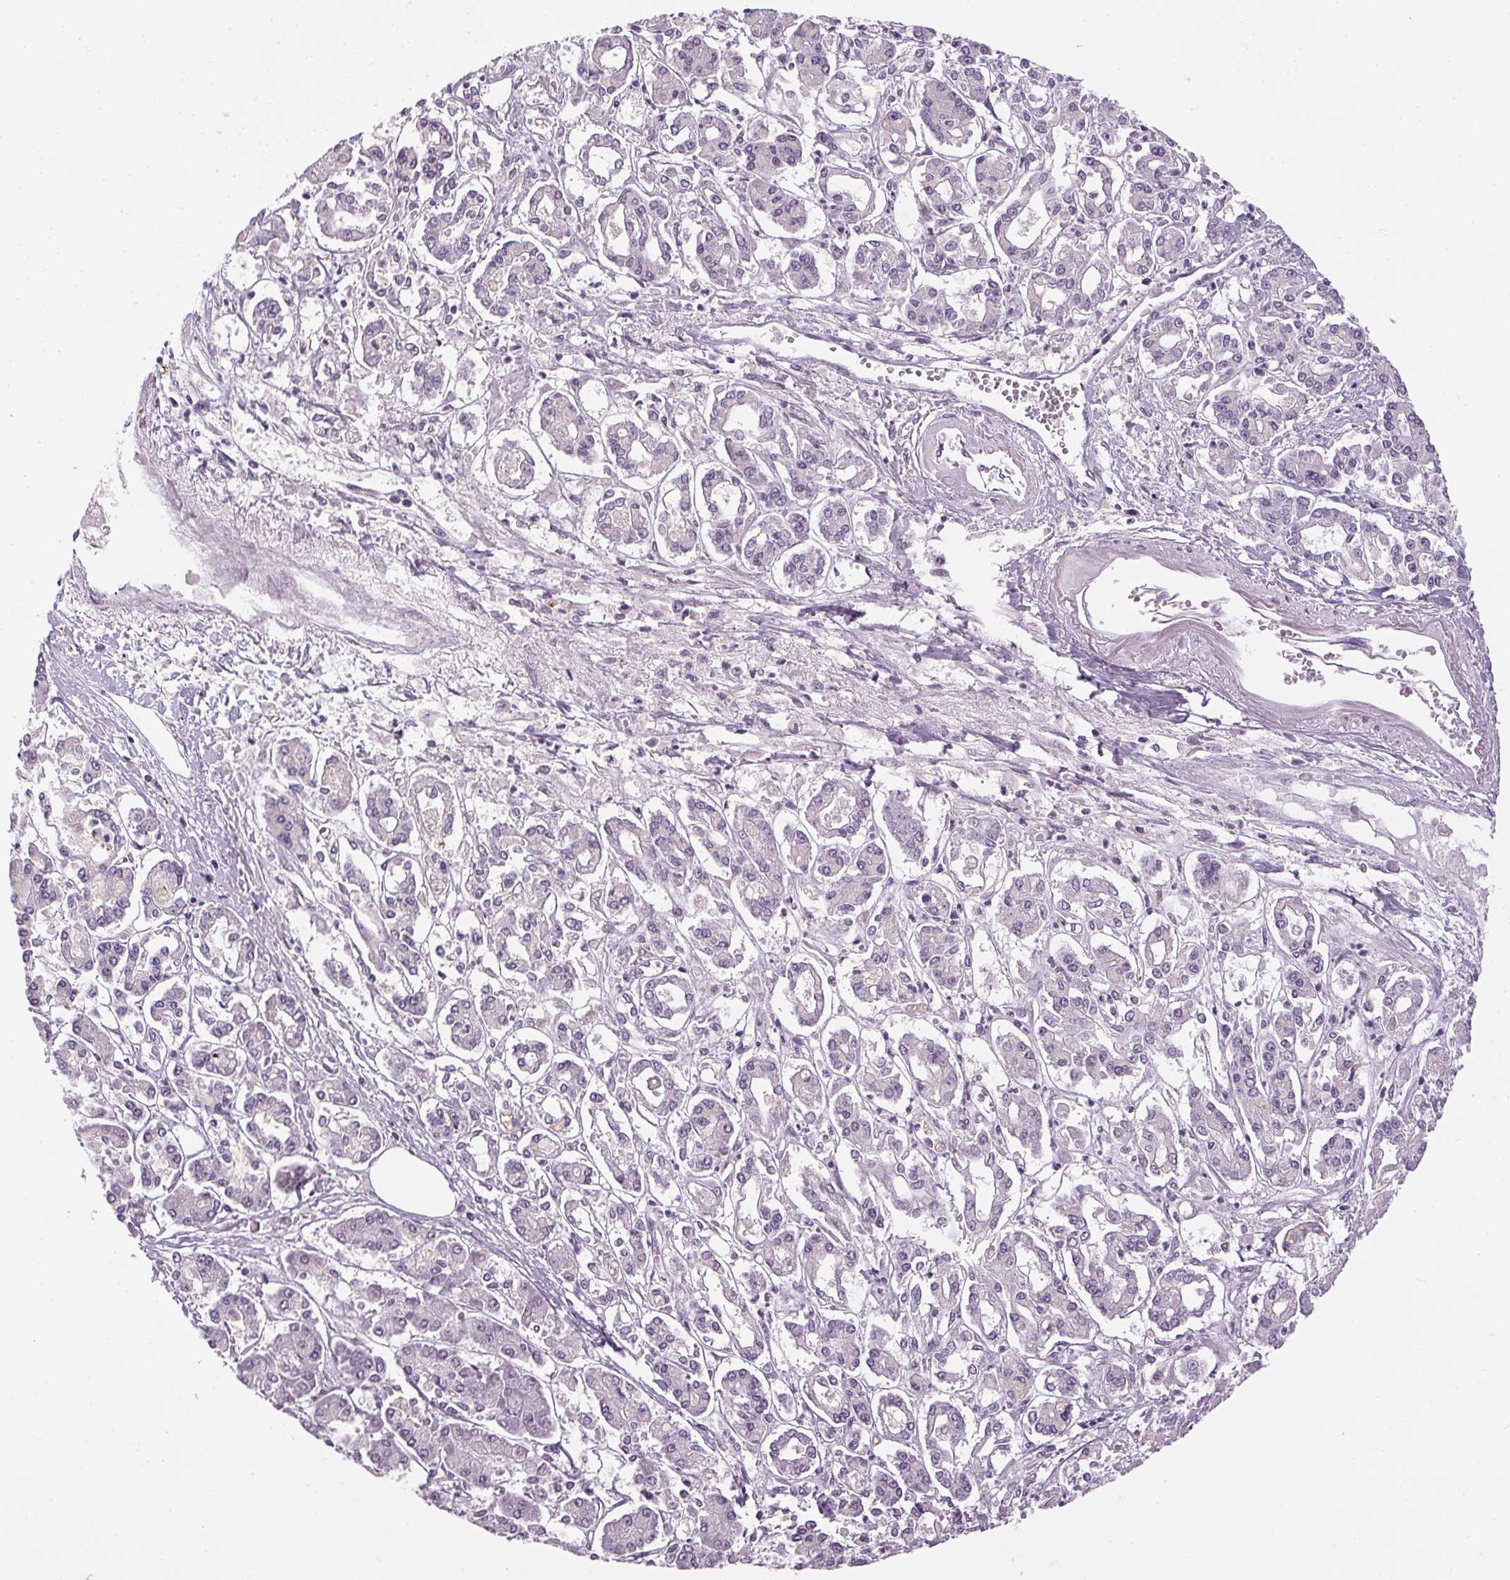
{"staining": {"intensity": "negative", "quantity": "none", "location": "none"}, "tissue": "pancreatic cancer", "cell_type": "Tumor cells", "image_type": "cancer", "snomed": [{"axis": "morphology", "description": "Adenocarcinoma, NOS"}, {"axis": "topography", "description": "Pancreas"}], "caption": "Histopathology image shows no significant protein positivity in tumor cells of pancreatic cancer (adenocarcinoma). (Stains: DAB IHC with hematoxylin counter stain, Microscopy: brightfield microscopy at high magnification).", "gene": "FAM168A", "patient": {"sex": "male", "age": 85}}